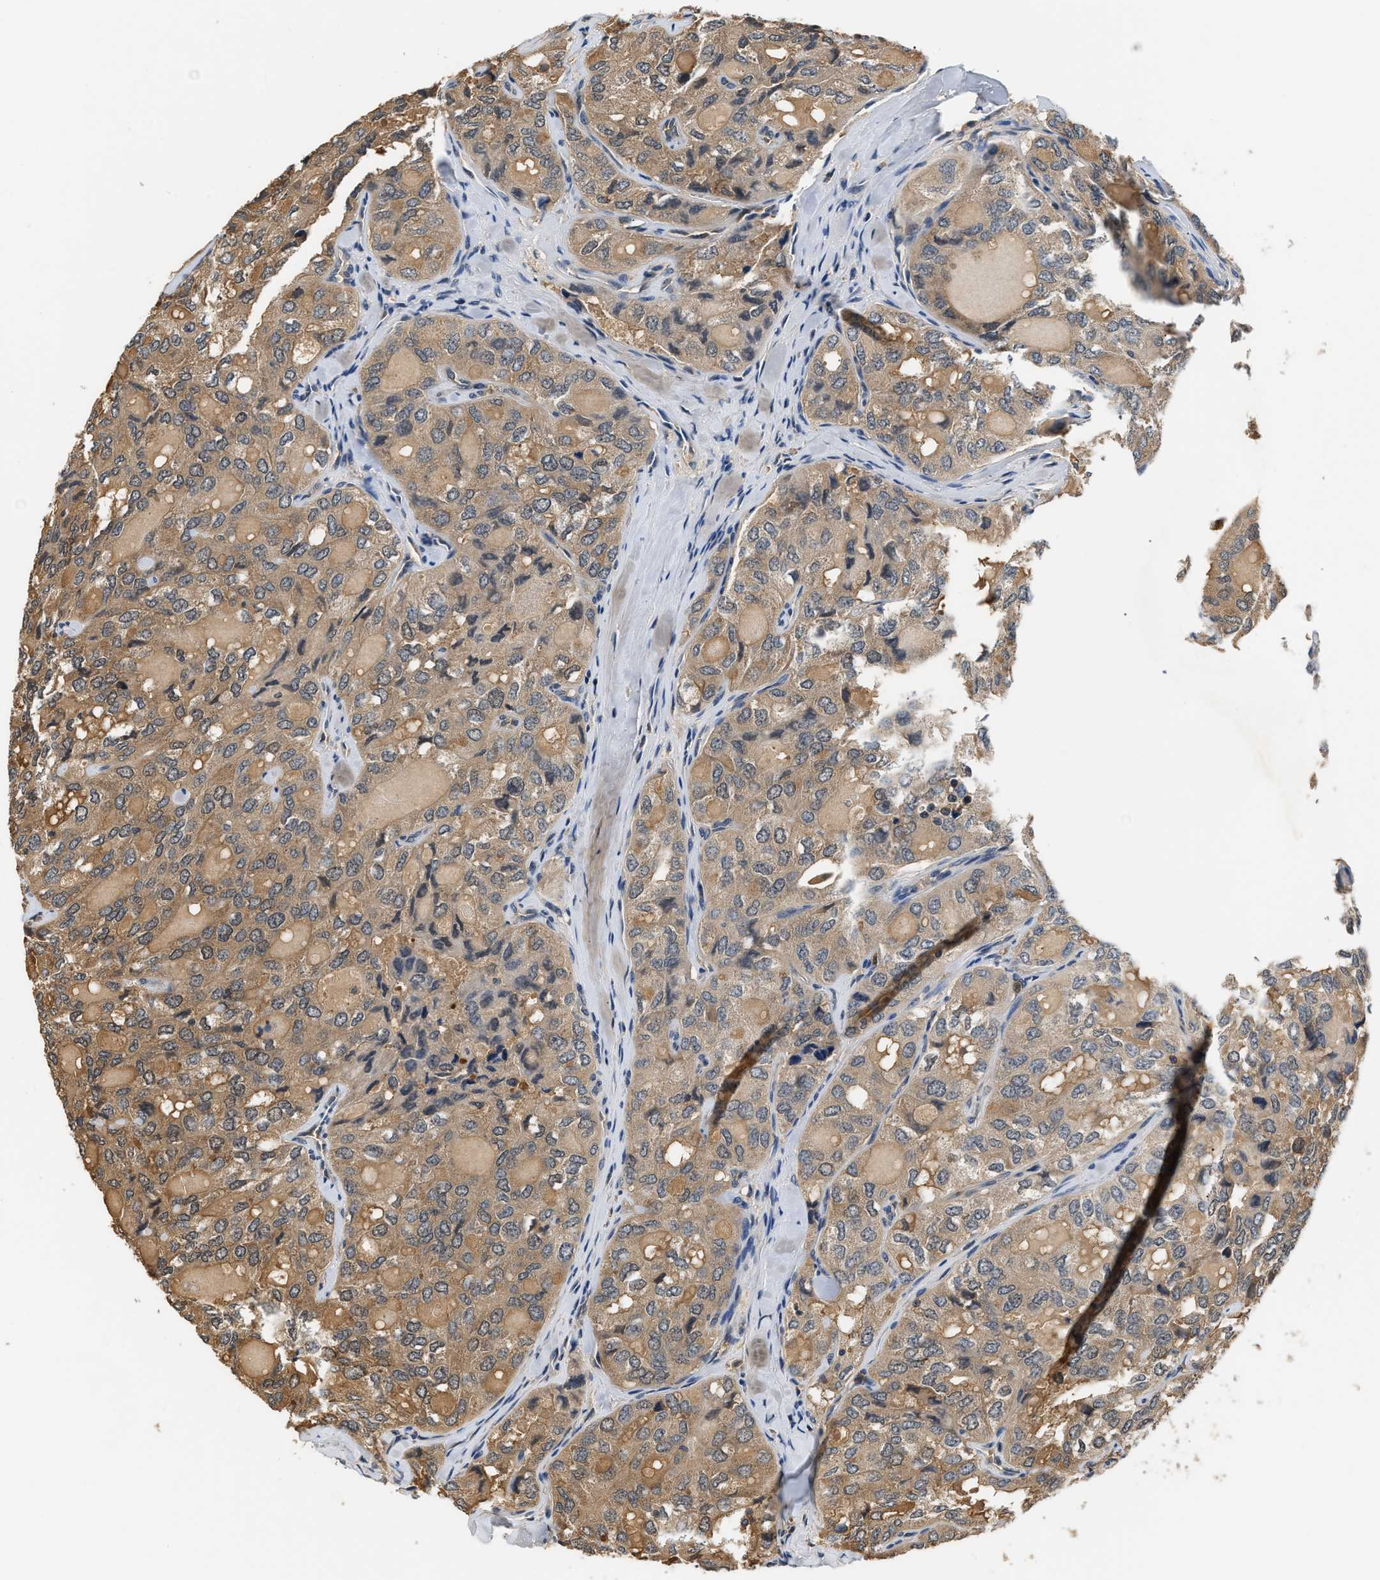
{"staining": {"intensity": "weak", "quantity": ">75%", "location": "cytoplasmic/membranous"}, "tissue": "thyroid cancer", "cell_type": "Tumor cells", "image_type": "cancer", "snomed": [{"axis": "morphology", "description": "Follicular adenoma carcinoma, NOS"}, {"axis": "topography", "description": "Thyroid gland"}], "caption": "Immunohistochemical staining of thyroid cancer reveals low levels of weak cytoplasmic/membranous expression in about >75% of tumor cells.", "gene": "GPI", "patient": {"sex": "male", "age": 75}}